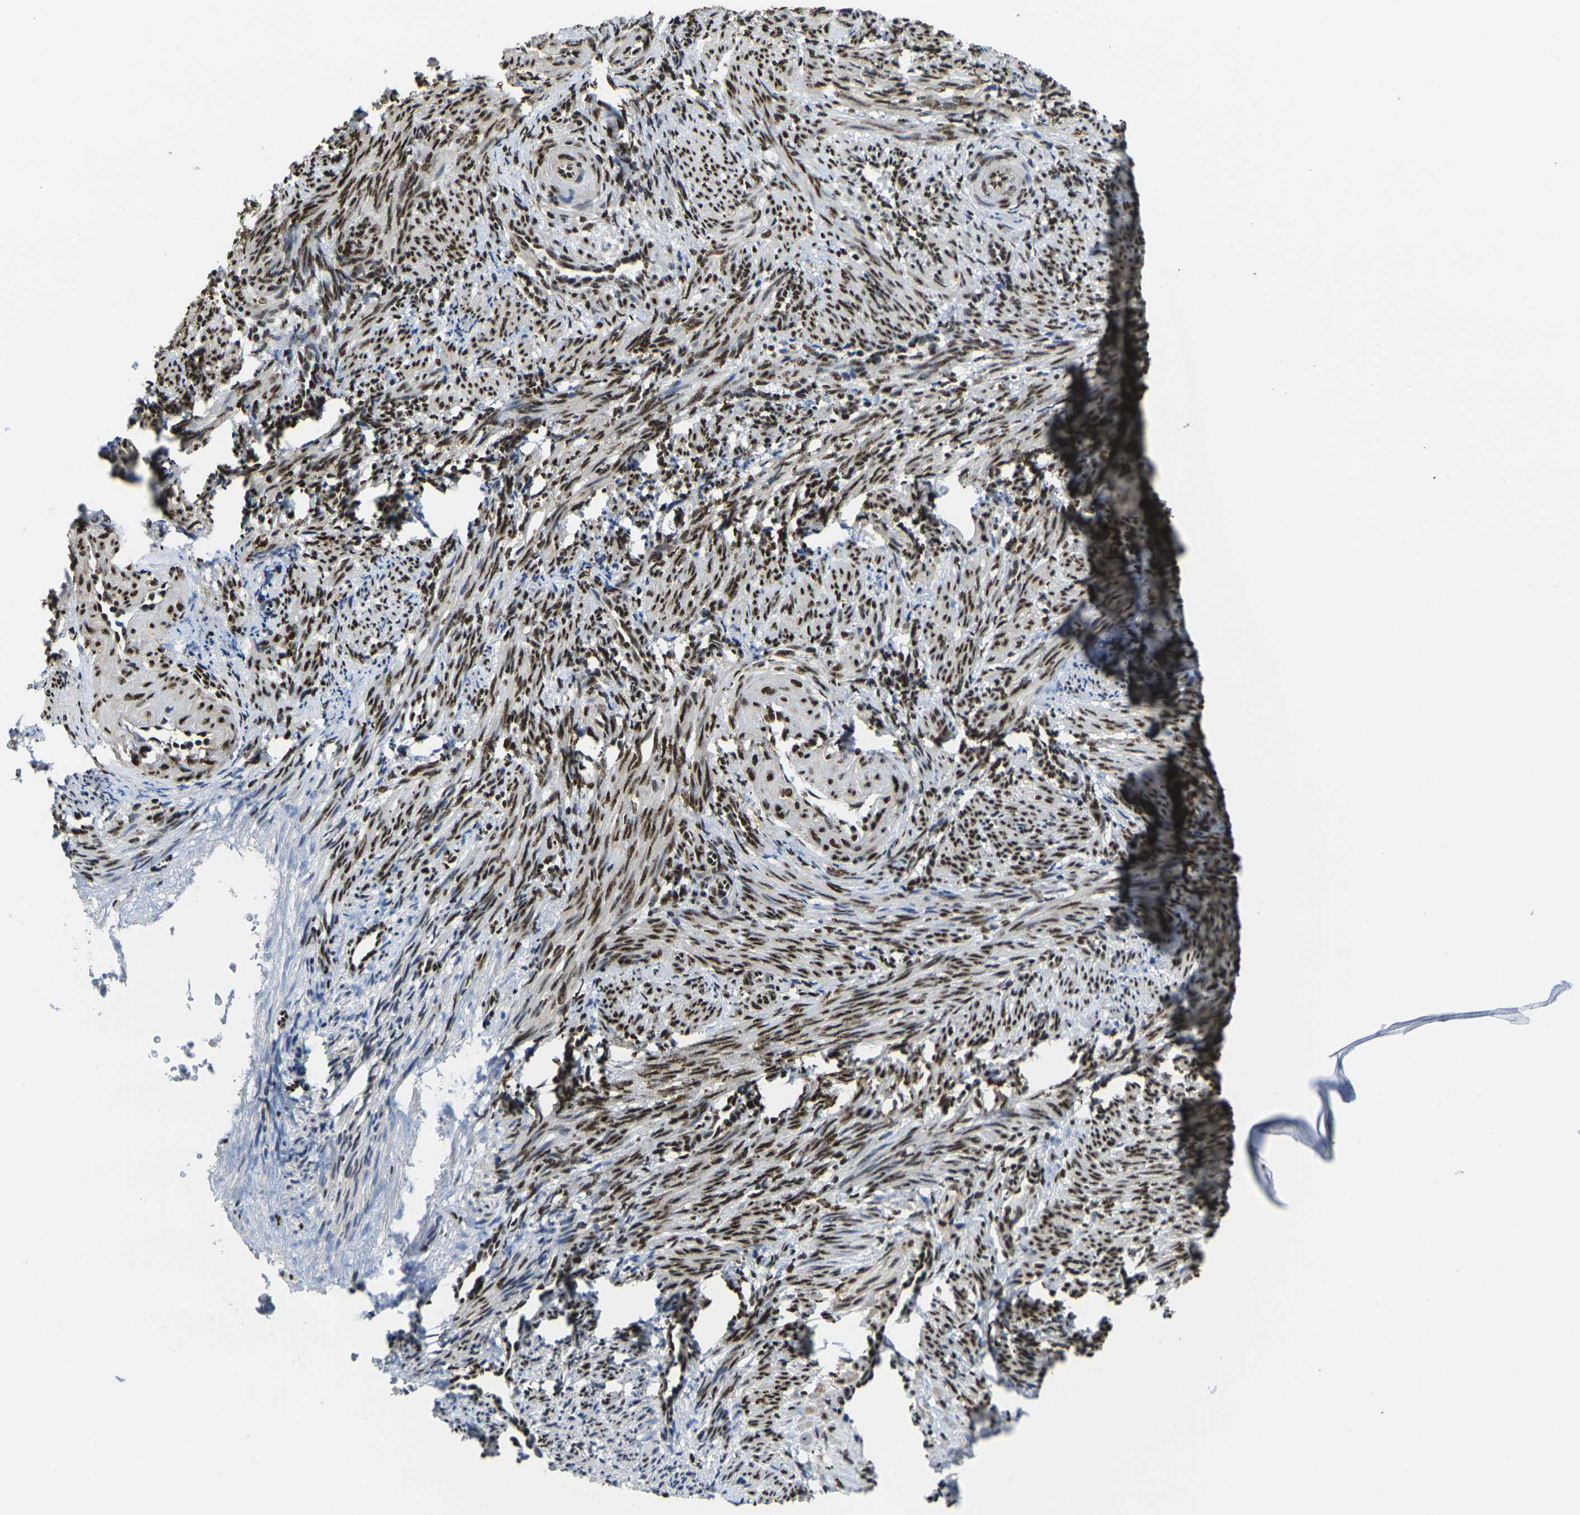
{"staining": {"intensity": "strong", "quantity": ">75%", "location": "nuclear"}, "tissue": "smooth muscle", "cell_type": "Smooth muscle cells", "image_type": "normal", "snomed": [{"axis": "morphology", "description": "Normal tissue, NOS"}, {"axis": "topography", "description": "Endometrium"}], "caption": "Human smooth muscle stained for a protein (brown) exhibits strong nuclear positive expression in approximately >75% of smooth muscle cells.", "gene": "SMARCC1", "patient": {"sex": "female", "age": 33}}